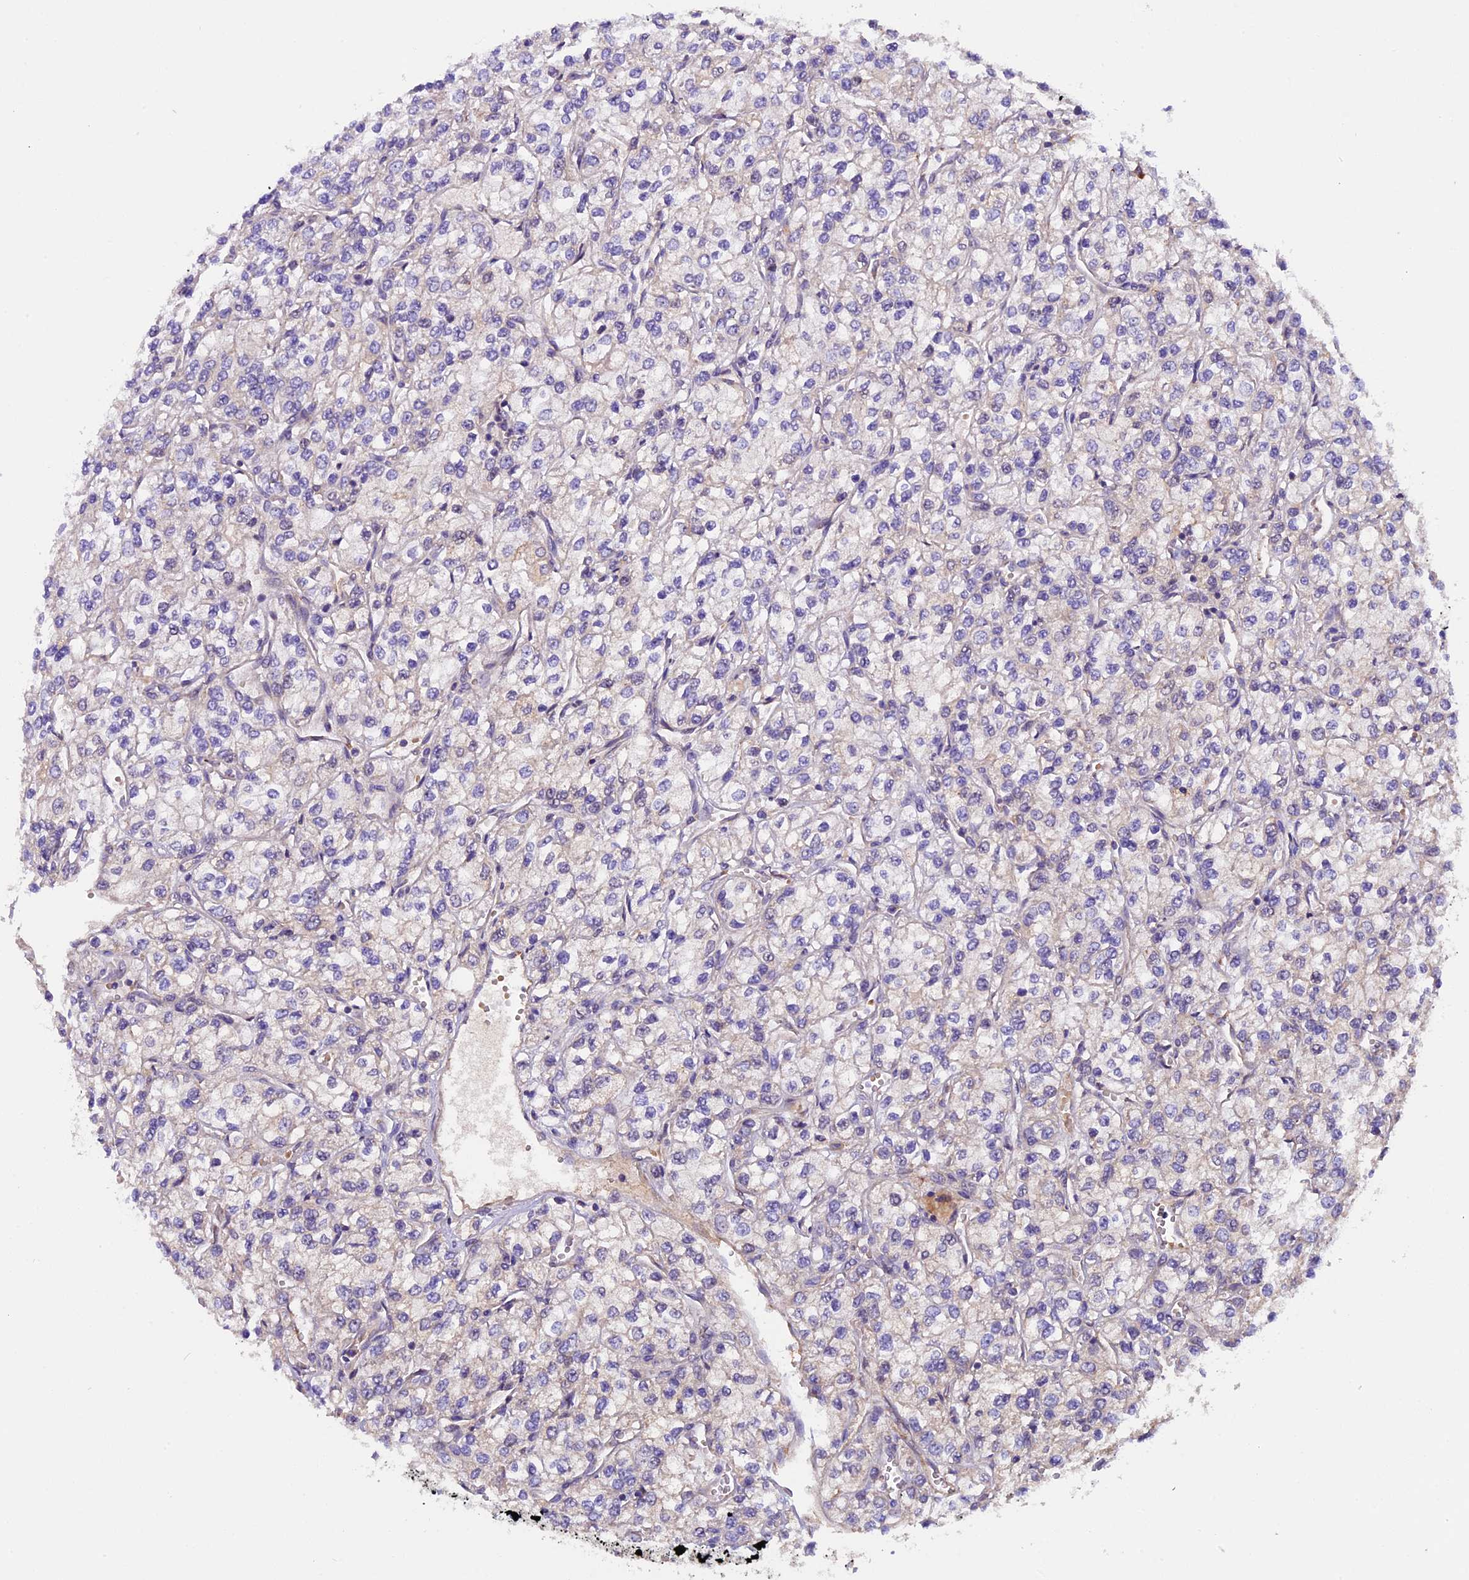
{"staining": {"intensity": "negative", "quantity": "none", "location": "none"}, "tissue": "renal cancer", "cell_type": "Tumor cells", "image_type": "cancer", "snomed": [{"axis": "morphology", "description": "Adenocarcinoma, NOS"}, {"axis": "topography", "description": "Kidney"}], "caption": "The histopathology image shows no significant positivity in tumor cells of adenocarcinoma (renal).", "gene": "FRY", "patient": {"sex": "male", "age": 80}}